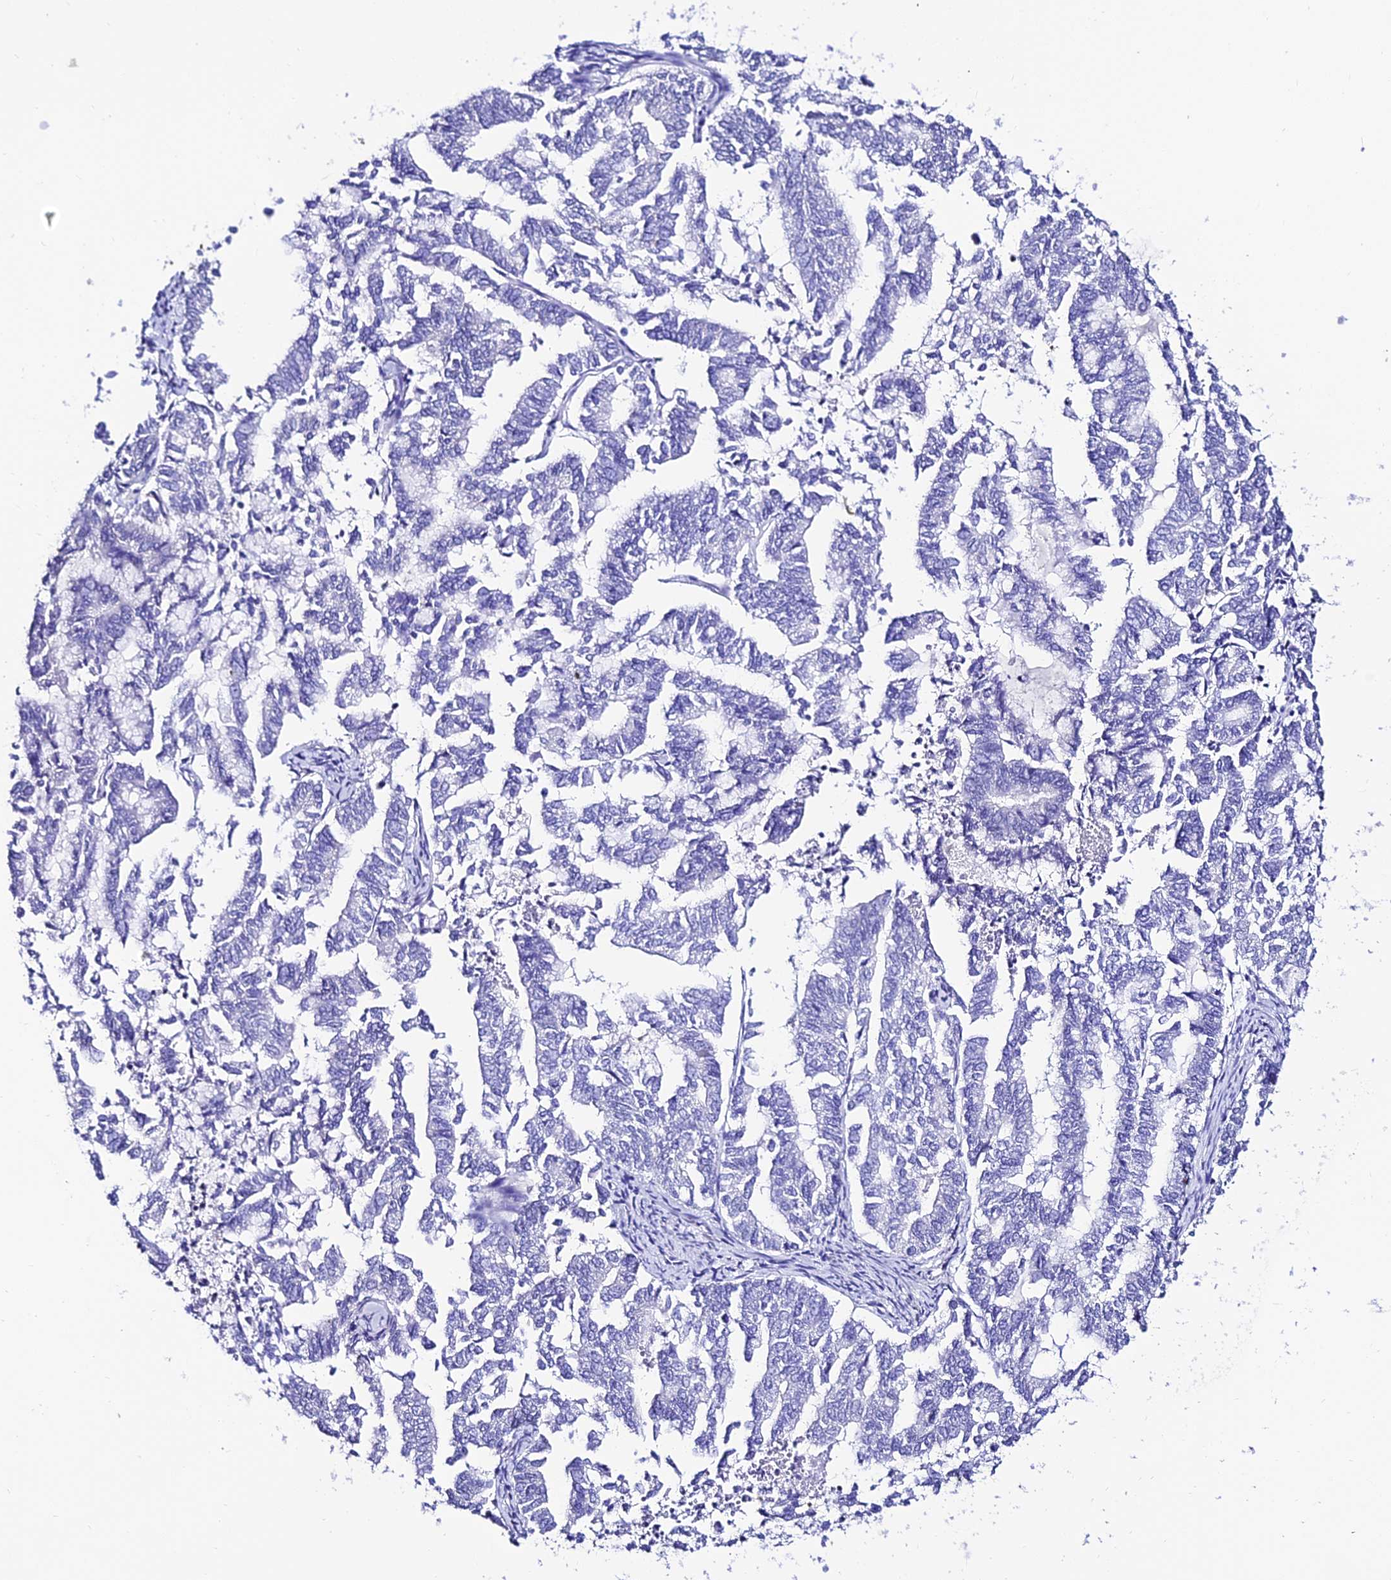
{"staining": {"intensity": "negative", "quantity": "none", "location": "none"}, "tissue": "endometrial cancer", "cell_type": "Tumor cells", "image_type": "cancer", "snomed": [{"axis": "morphology", "description": "Adenocarcinoma, NOS"}, {"axis": "topography", "description": "Endometrium"}], "caption": "Photomicrograph shows no protein staining in tumor cells of endometrial adenocarcinoma tissue.", "gene": "DEFB106A", "patient": {"sex": "female", "age": 79}}